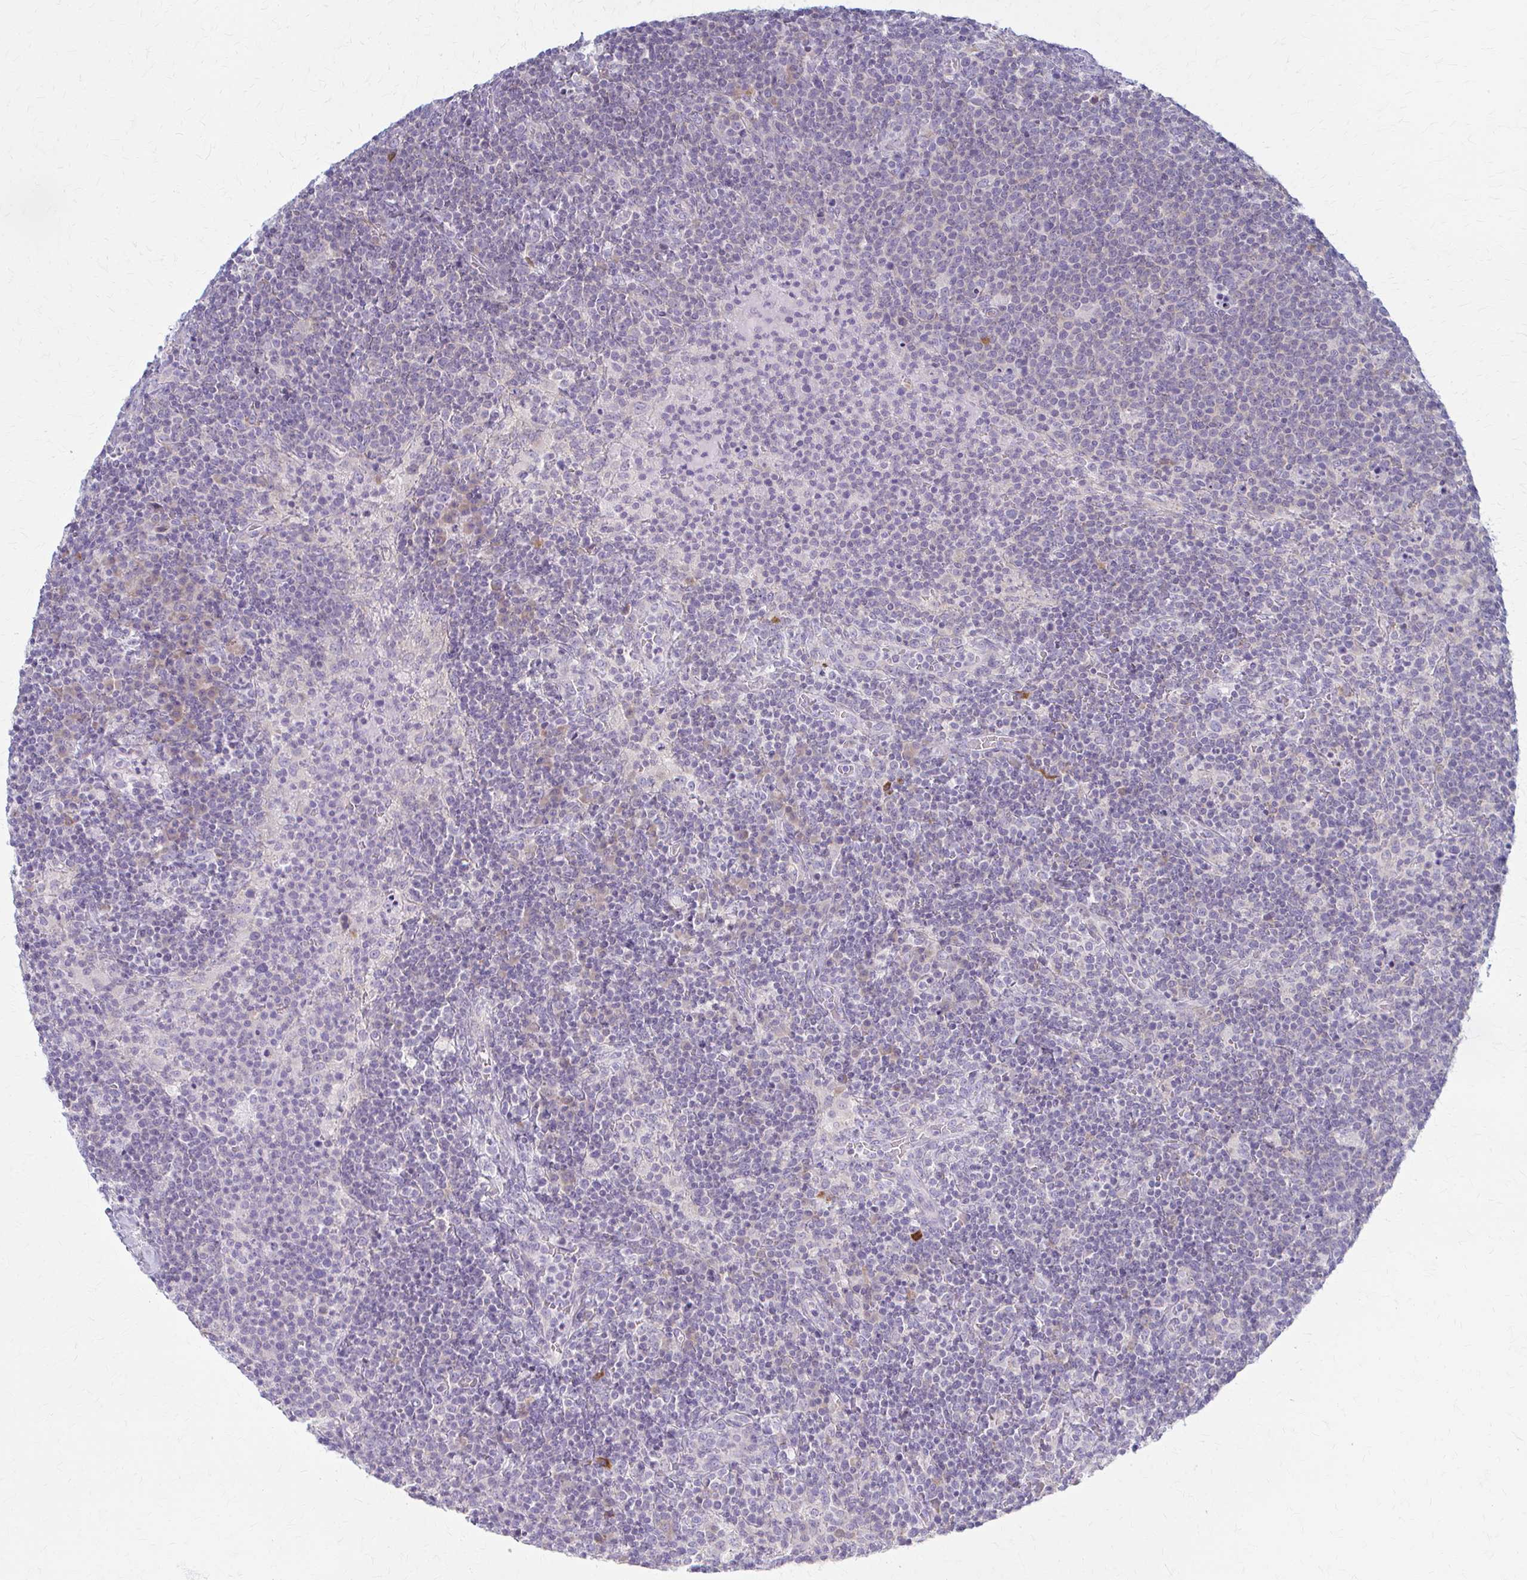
{"staining": {"intensity": "negative", "quantity": "none", "location": "none"}, "tissue": "lymphoma", "cell_type": "Tumor cells", "image_type": "cancer", "snomed": [{"axis": "morphology", "description": "Malignant lymphoma, non-Hodgkin's type, High grade"}, {"axis": "topography", "description": "Lymph node"}], "caption": "Protein analysis of malignant lymphoma, non-Hodgkin's type (high-grade) demonstrates no significant positivity in tumor cells.", "gene": "PRKRA", "patient": {"sex": "male", "age": 61}}